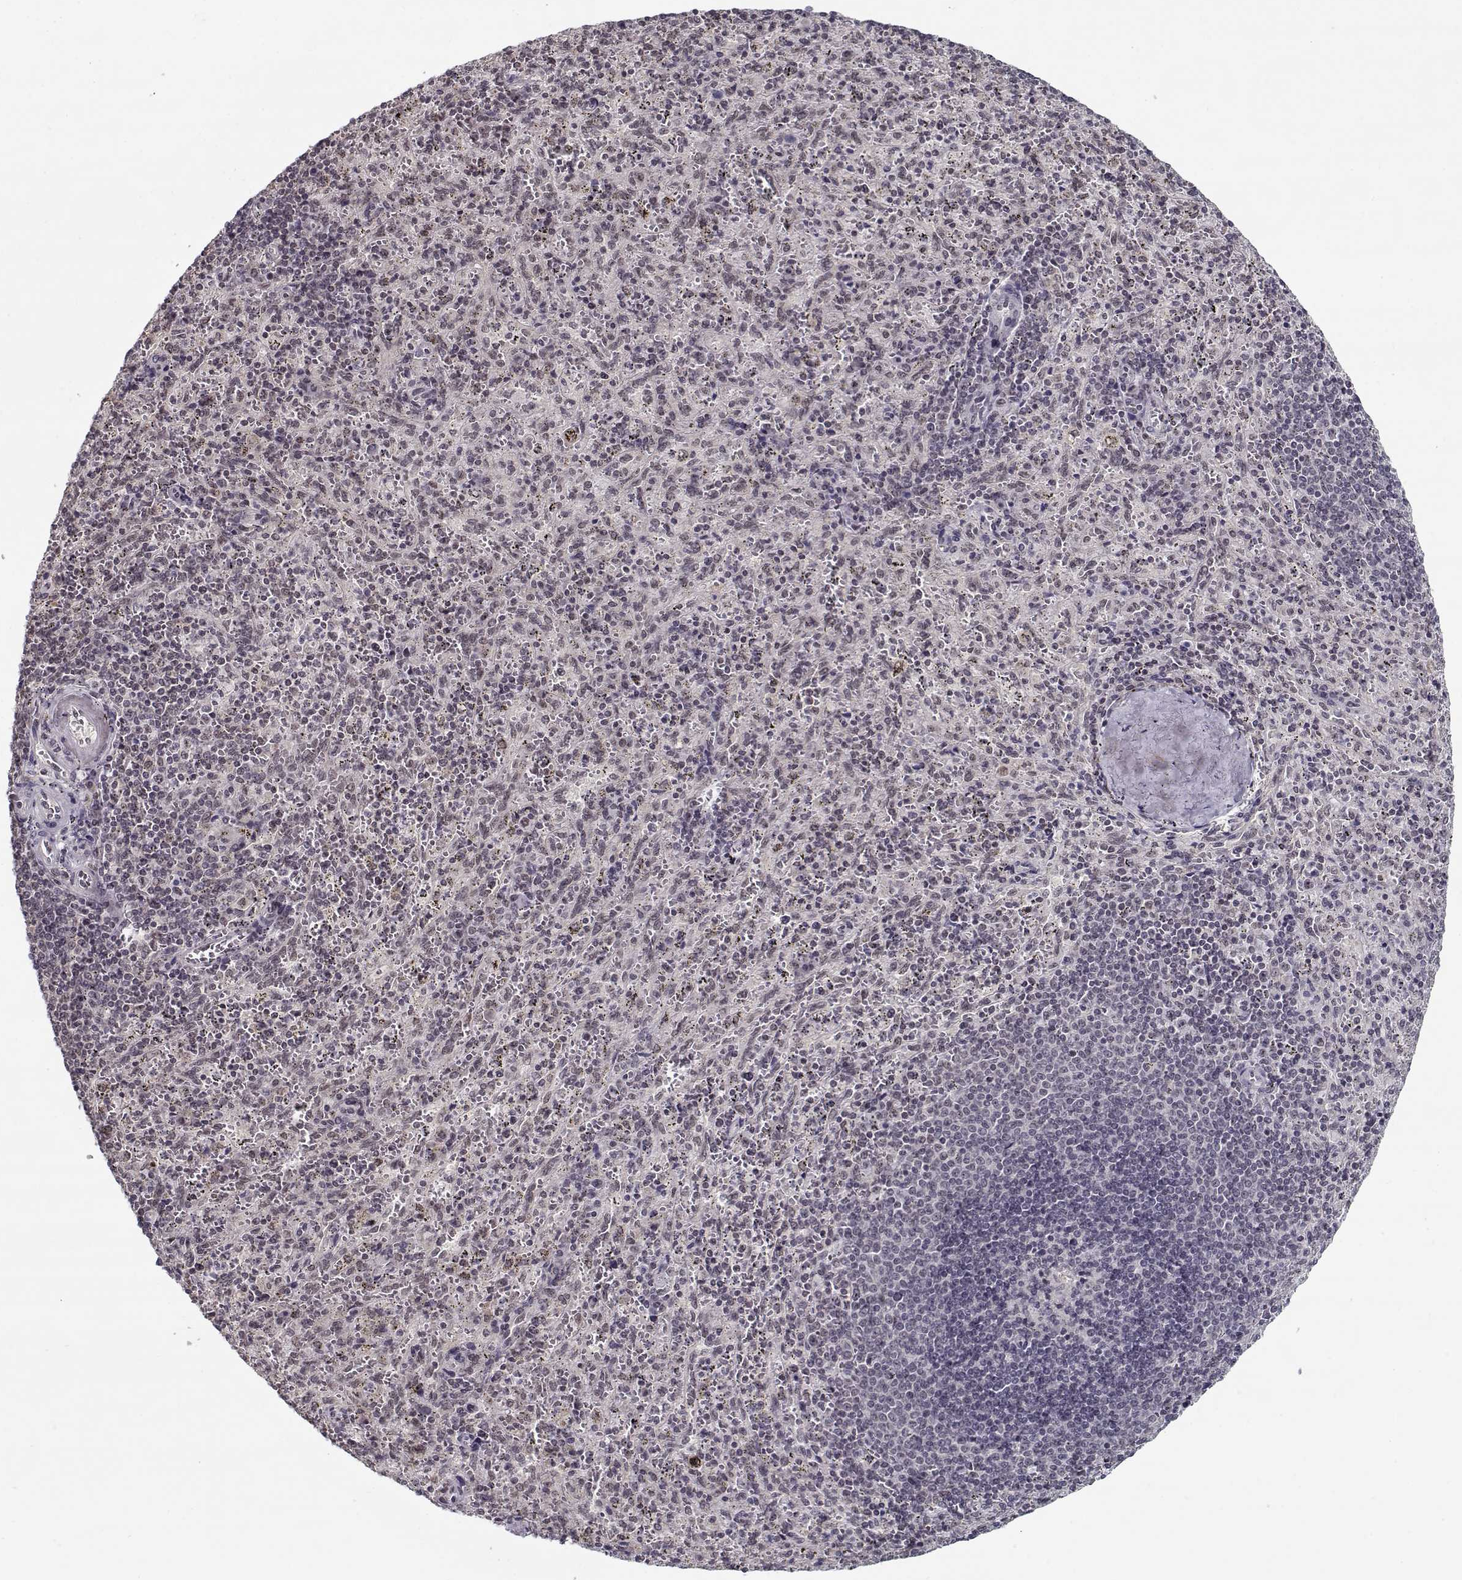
{"staining": {"intensity": "negative", "quantity": "none", "location": "none"}, "tissue": "spleen", "cell_type": "Cells in red pulp", "image_type": "normal", "snomed": [{"axis": "morphology", "description": "Normal tissue, NOS"}, {"axis": "topography", "description": "Spleen"}], "caption": "A micrograph of human spleen is negative for staining in cells in red pulp. Nuclei are stained in blue.", "gene": "TESPA1", "patient": {"sex": "male", "age": 57}}